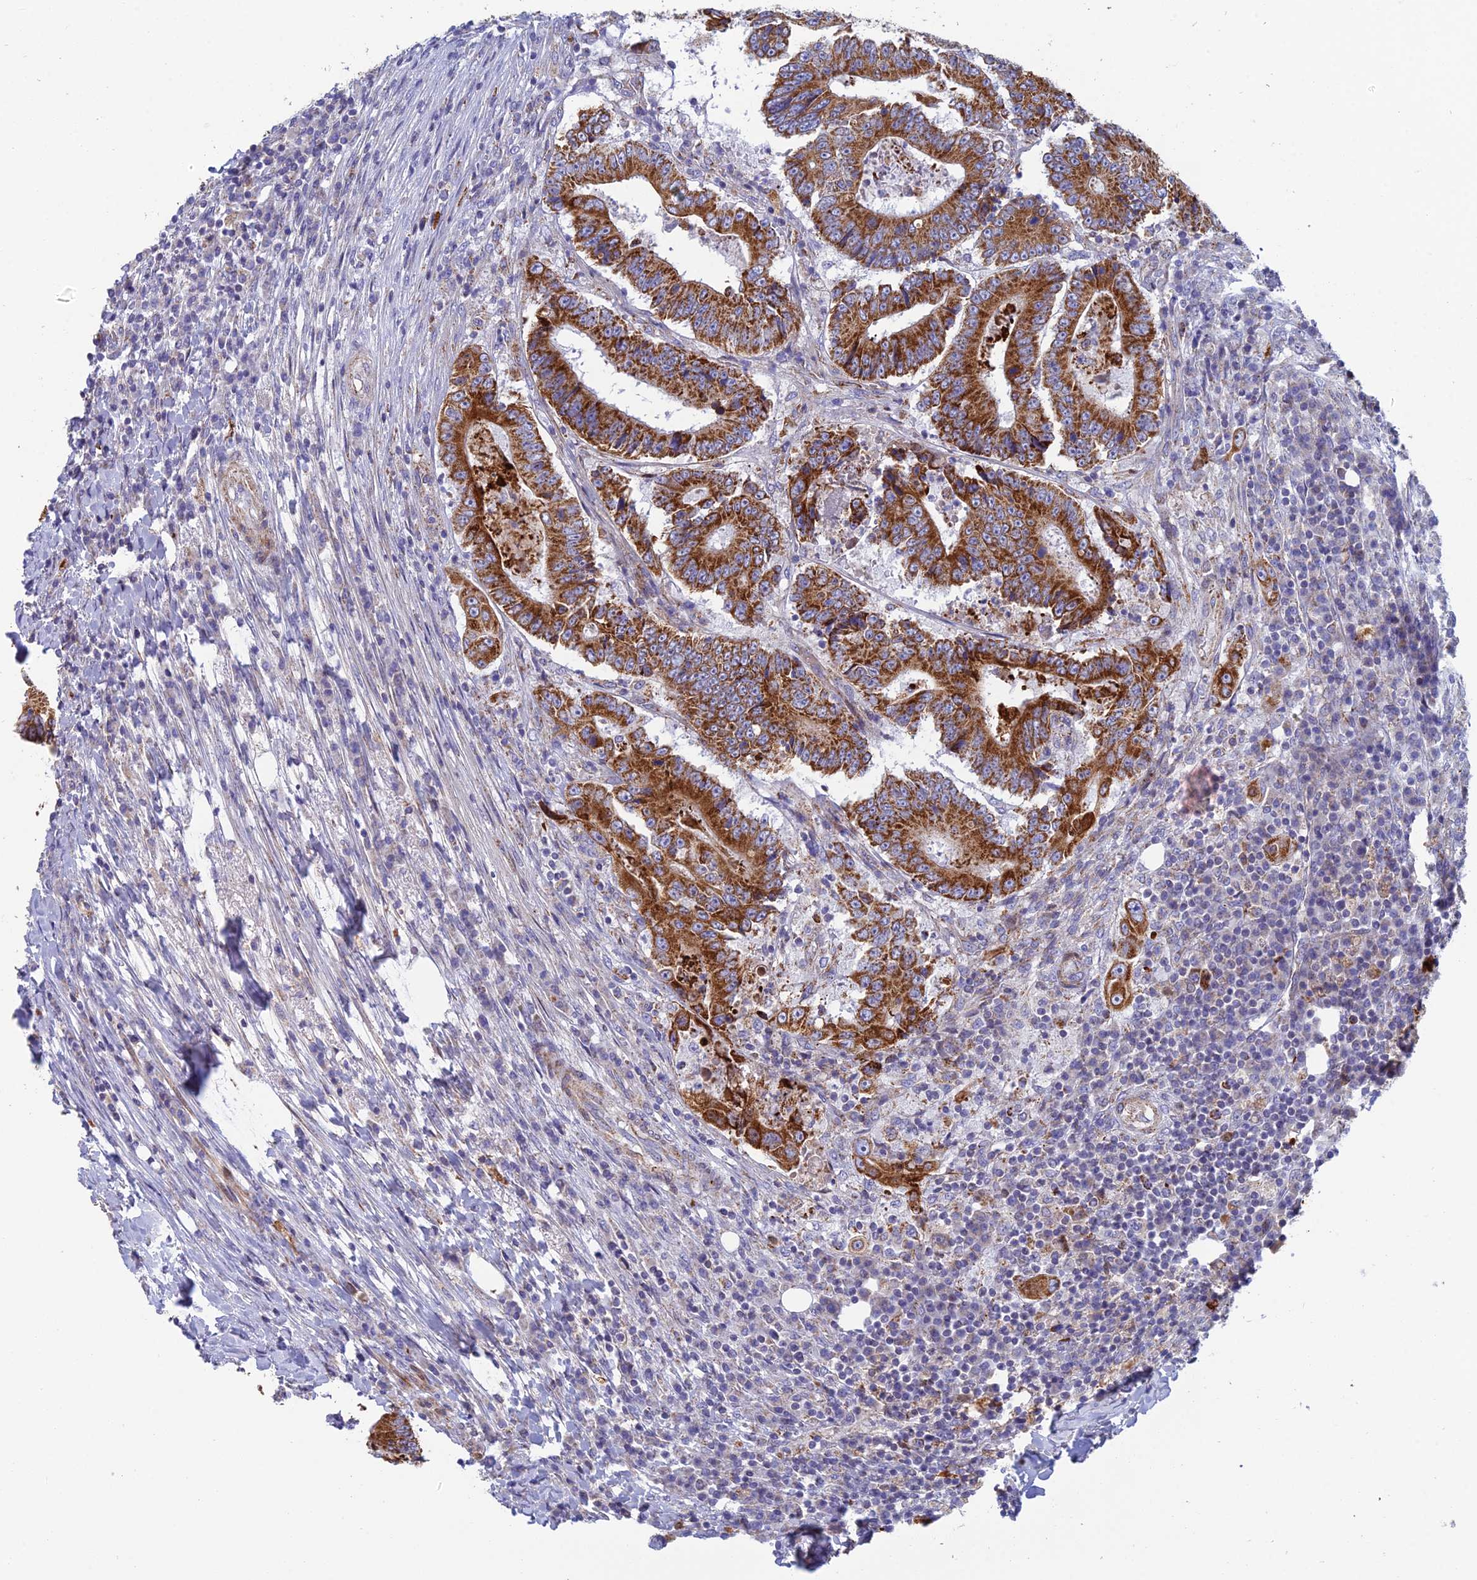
{"staining": {"intensity": "strong", "quantity": ">75%", "location": "cytoplasmic/membranous"}, "tissue": "colorectal cancer", "cell_type": "Tumor cells", "image_type": "cancer", "snomed": [{"axis": "morphology", "description": "Adenocarcinoma, NOS"}, {"axis": "topography", "description": "Colon"}], "caption": "Protein staining by immunohistochemistry reveals strong cytoplasmic/membranous positivity in approximately >75% of tumor cells in colorectal adenocarcinoma.", "gene": "CSPG4", "patient": {"sex": "male", "age": 83}}